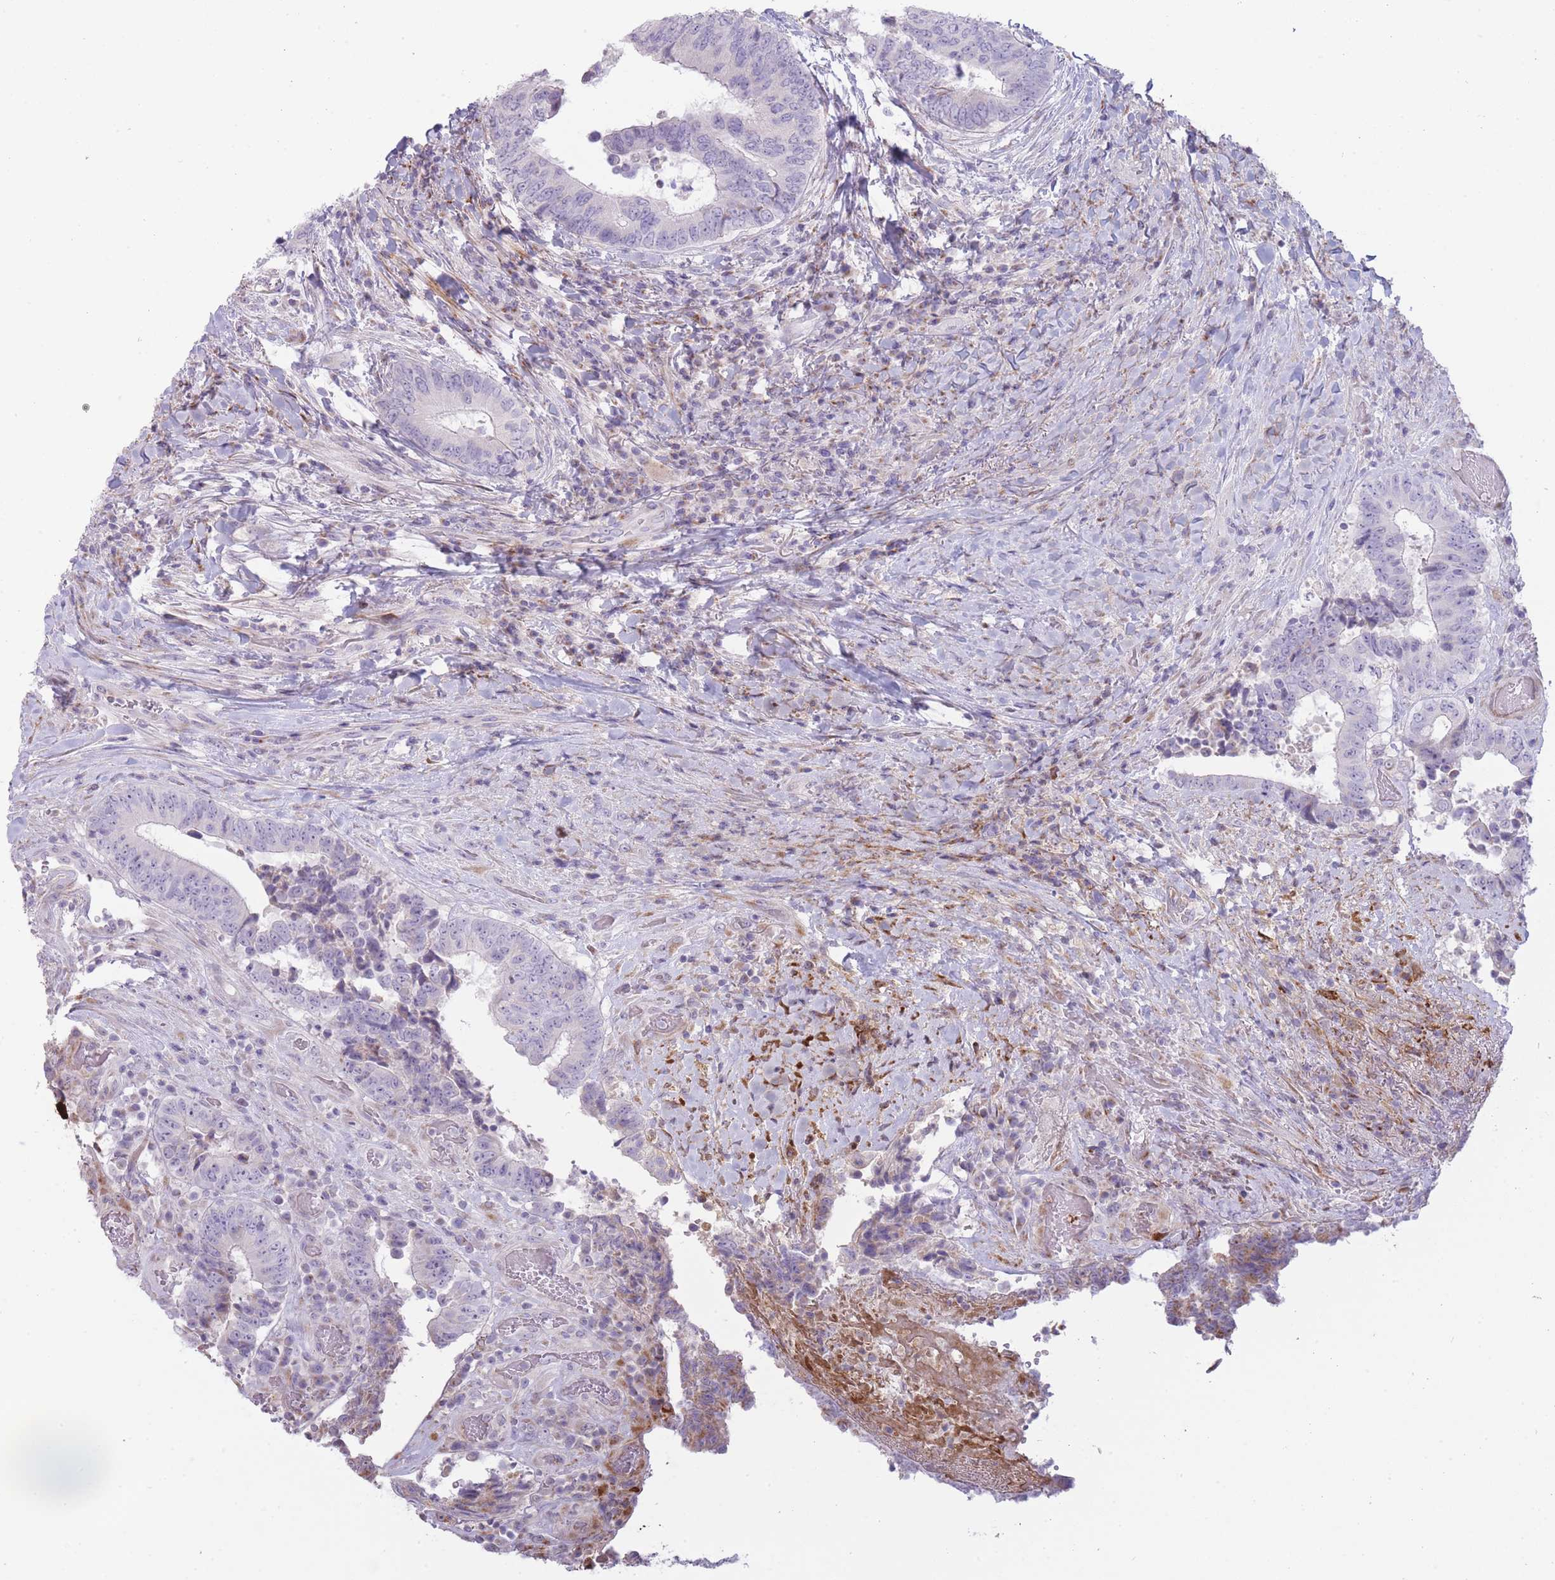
{"staining": {"intensity": "negative", "quantity": "none", "location": "none"}, "tissue": "colorectal cancer", "cell_type": "Tumor cells", "image_type": "cancer", "snomed": [{"axis": "morphology", "description": "Adenocarcinoma, NOS"}, {"axis": "topography", "description": "Rectum"}], "caption": "High magnification brightfield microscopy of colorectal adenocarcinoma stained with DAB (brown) and counterstained with hematoxylin (blue): tumor cells show no significant expression.", "gene": "PPP3R2", "patient": {"sex": "male", "age": 72}}